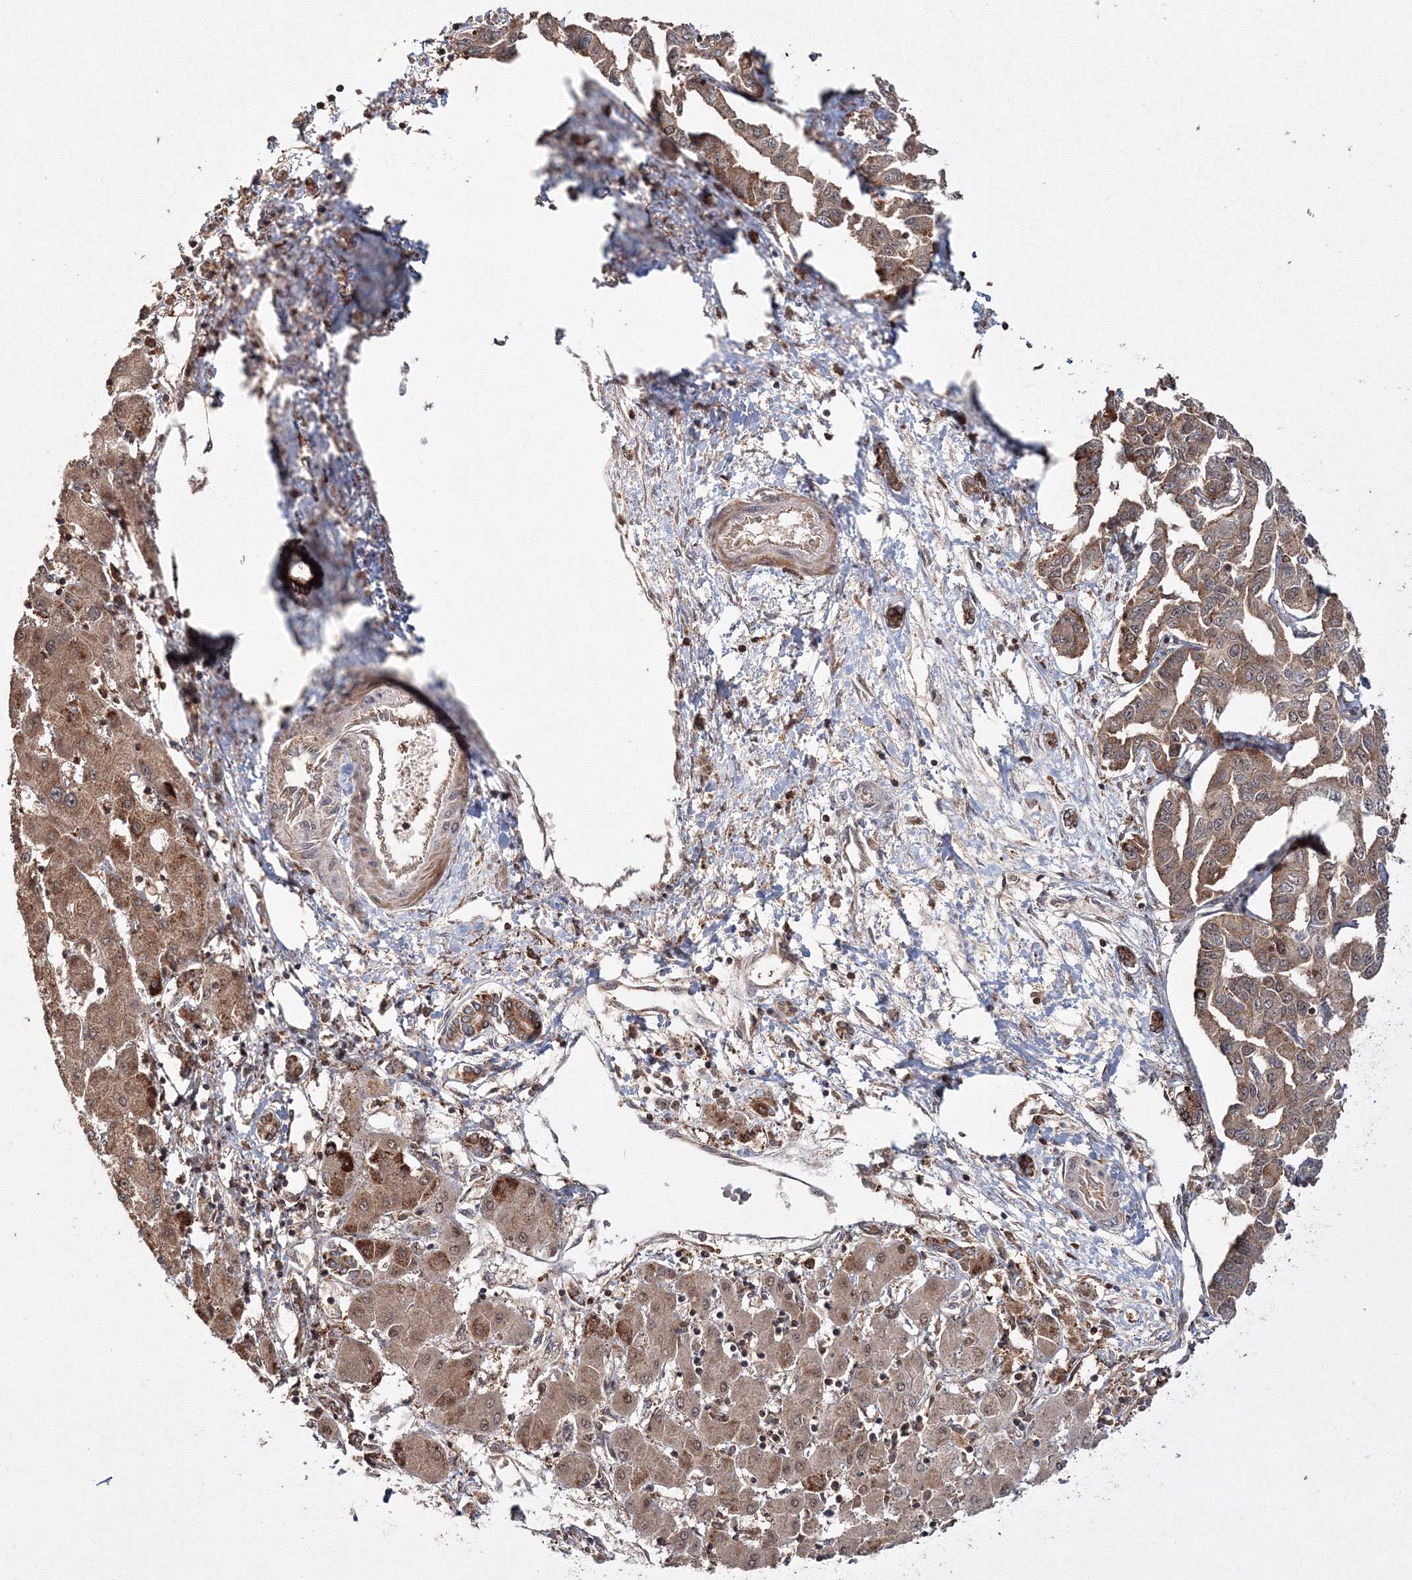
{"staining": {"intensity": "moderate", "quantity": ">75%", "location": "cytoplasmic/membranous"}, "tissue": "liver cancer", "cell_type": "Tumor cells", "image_type": "cancer", "snomed": [{"axis": "morphology", "description": "Cholangiocarcinoma"}, {"axis": "topography", "description": "Liver"}], "caption": "Brown immunohistochemical staining in human liver cholangiocarcinoma shows moderate cytoplasmic/membranous staining in approximately >75% of tumor cells.", "gene": "DDO", "patient": {"sex": "male", "age": 59}}